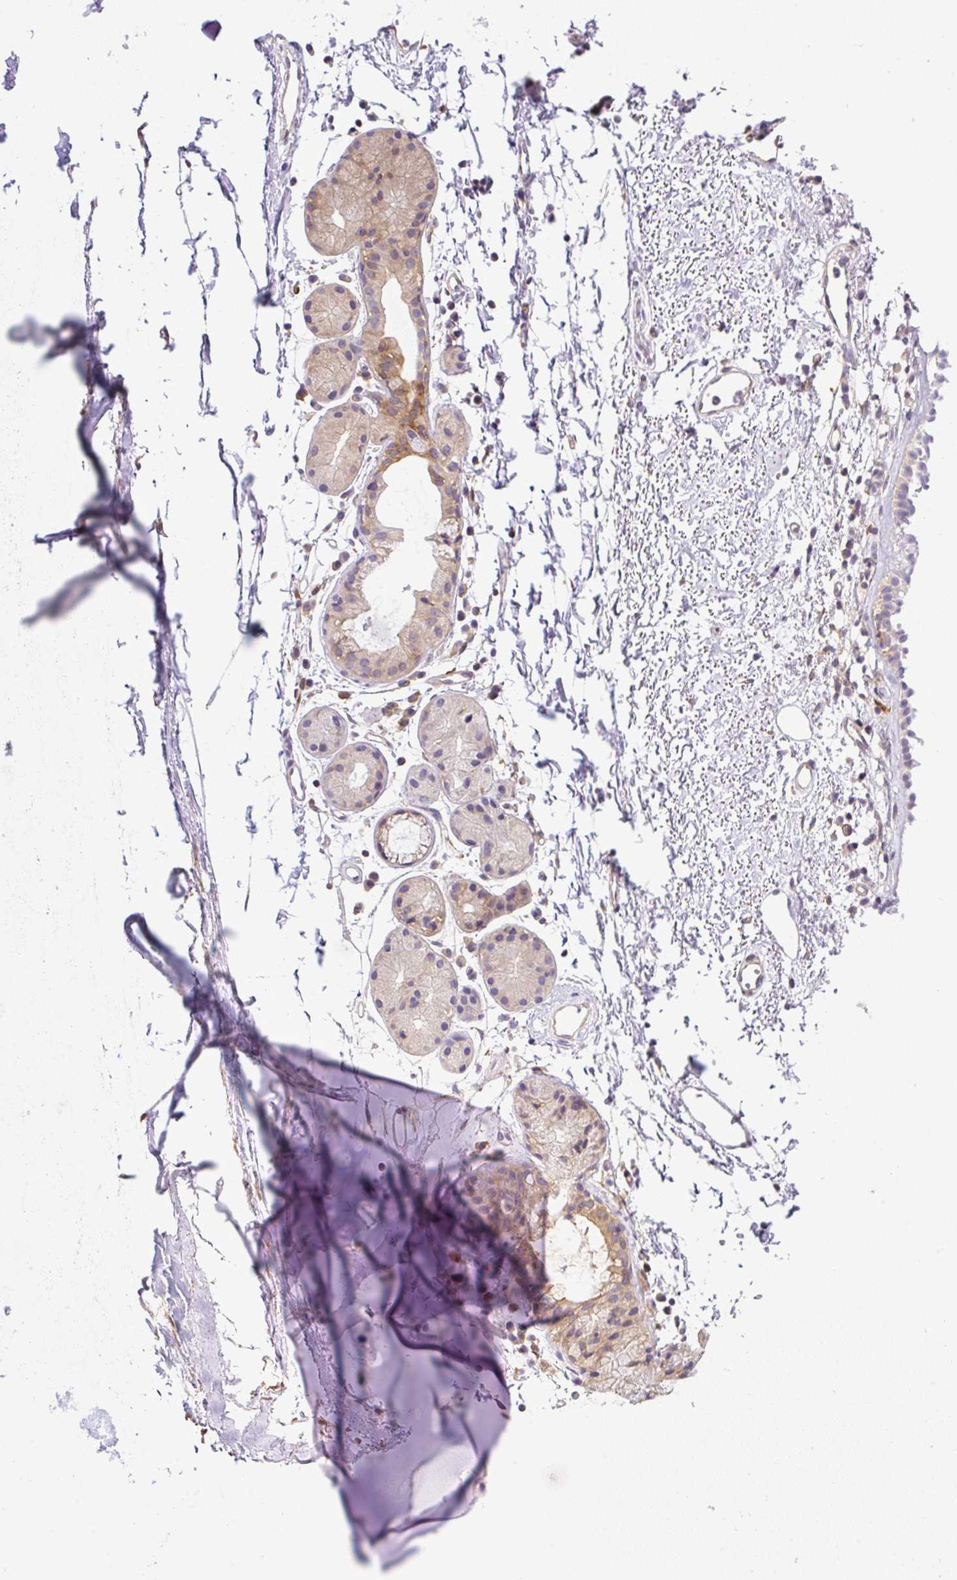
{"staining": {"intensity": "negative", "quantity": "none", "location": "none"}, "tissue": "adipose tissue", "cell_type": "Adipocytes", "image_type": "normal", "snomed": [{"axis": "morphology", "description": "Normal tissue, NOS"}, {"axis": "topography", "description": "Cartilage tissue"}, {"axis": "topography", "description": "Nasopharynx"}], "caption": "The IHC photomicrograph has no significant staining in adipocytes of adipose tissue.", "gene": "CAMK2A", "patient": {"sex": "male", "age": 56}}